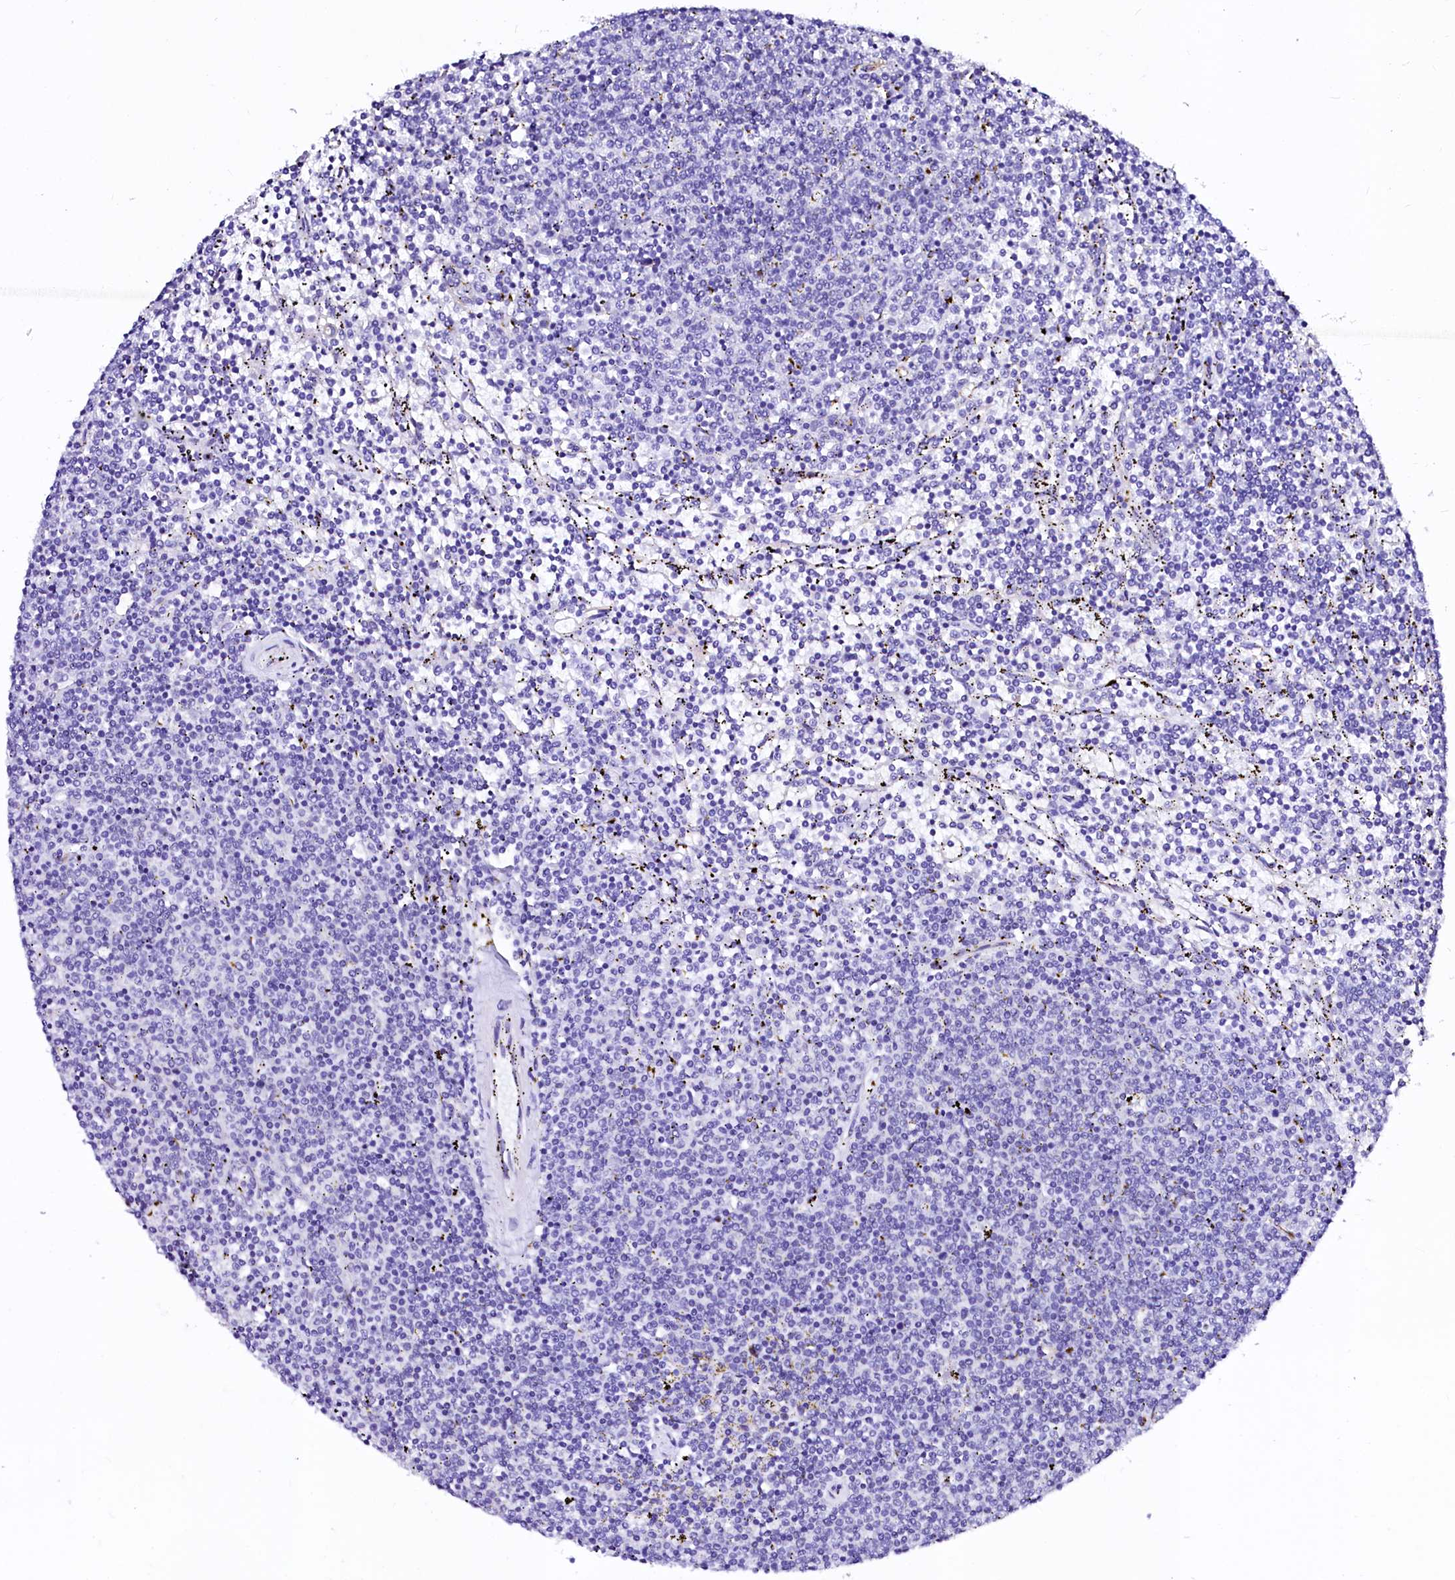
{"staining": {"intensity": "negative", "quantity": "none", "location": "none"}, "tissue": "lymphoma", "cell_type": "Tumor cells", "image_type": "cancer", "snomed": [{"axis": "morphology", "description": "Malignant lymphoma, non-Hodgkin's type, Low grade"}, {"axis": "topography", "description": "Spleen"}], "caption": "Histopathology image shows no significant protein positivity in tumor cells of lymphoma.", "gene": "SFR1", "patient": {"sex": "female", "age": 50}}